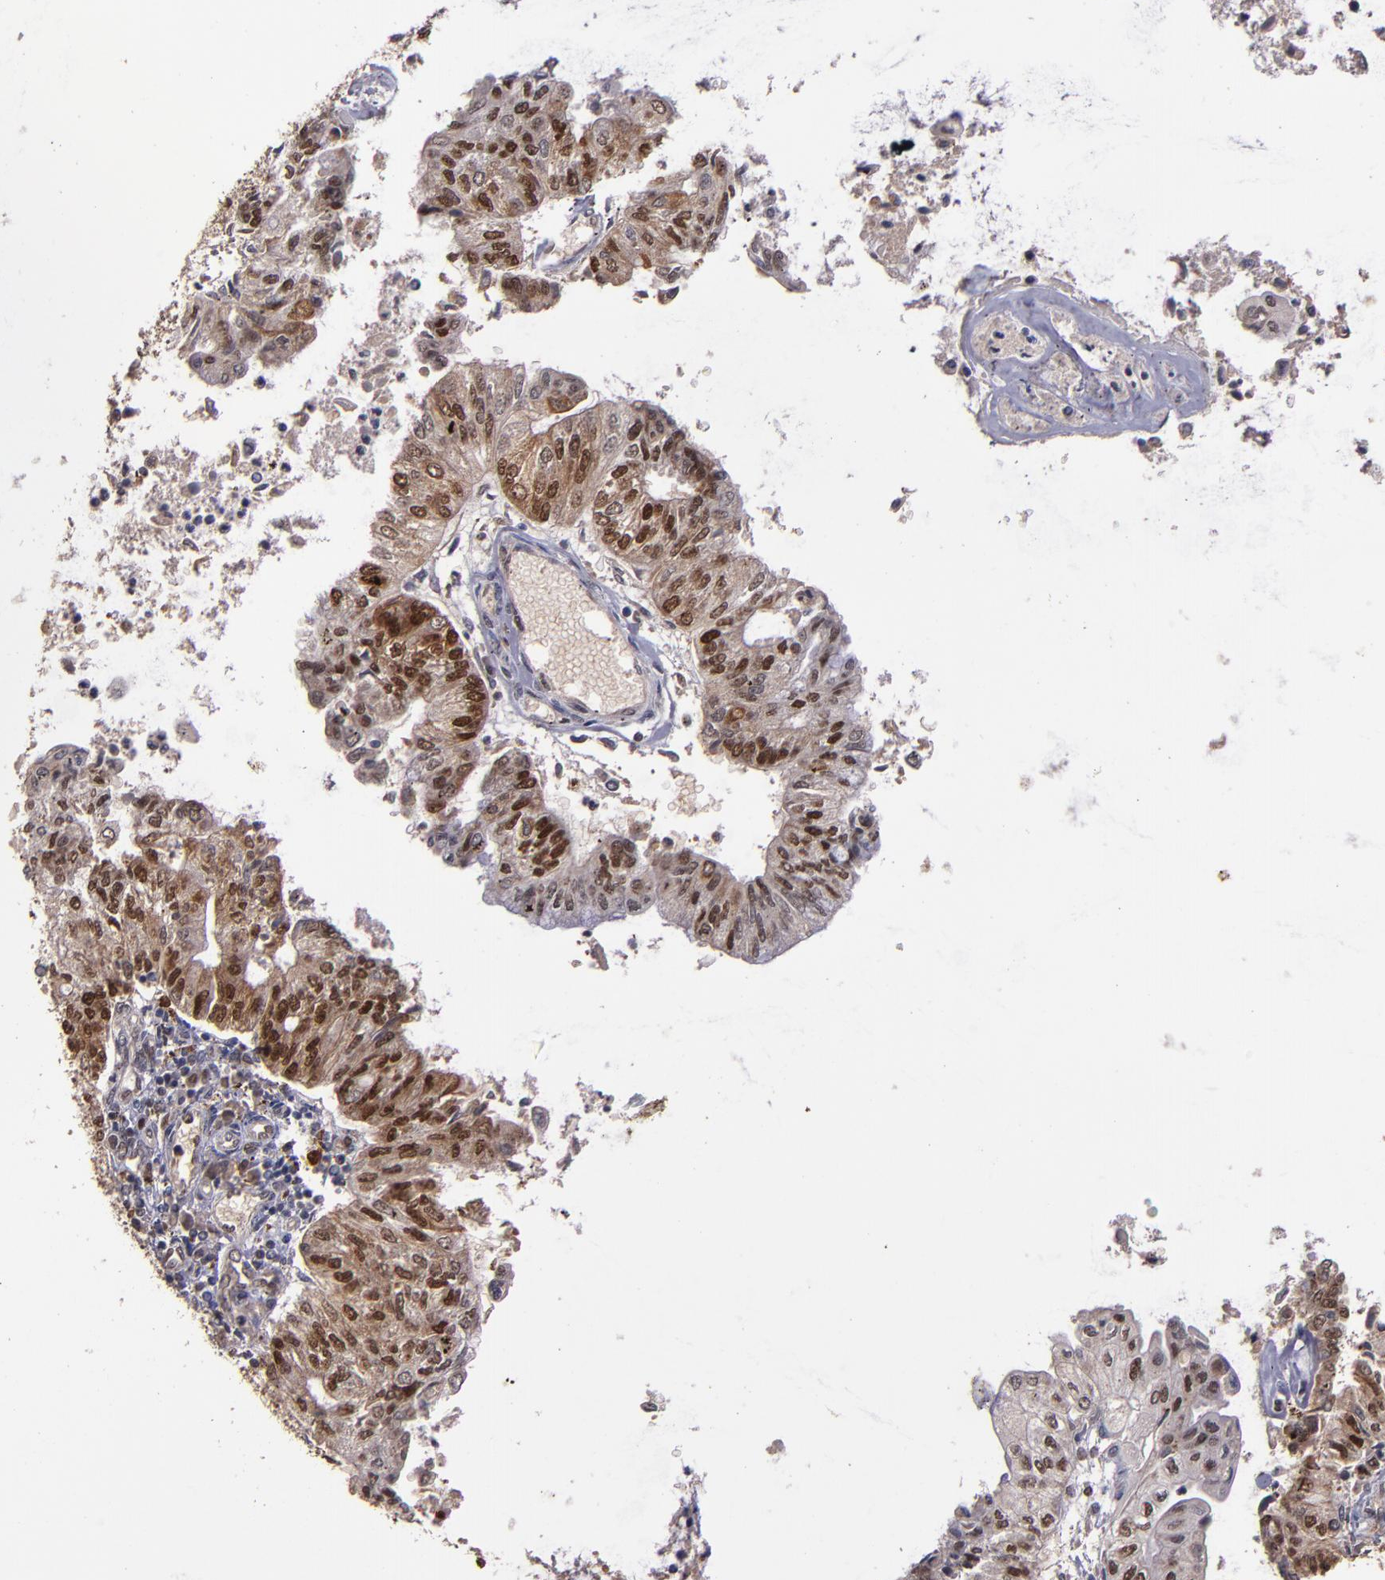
{"staining": {"intensity": "strong", "quantity": ">75%", "location": "cytoplasmic/membranous,nuclear"}, "tissue": "endometrial cancer", "cell_type": "Tumor cells", "image_type": "cancer", "snomed": [{"axis": "morphology", "description": "Adenocarcinoma, NOS"}, {"axis": "topography", "description": "Endometrium"}], "caption": "Immunohistochemistry (IHC) (DAB) staining of endometrial cancer reveals strong cytoplasmic/membranous and nuclear protein positivity in about >75% of tumor cells.", "gene": "CHEK2", "patient": {"sex": "female", "age": 59}}